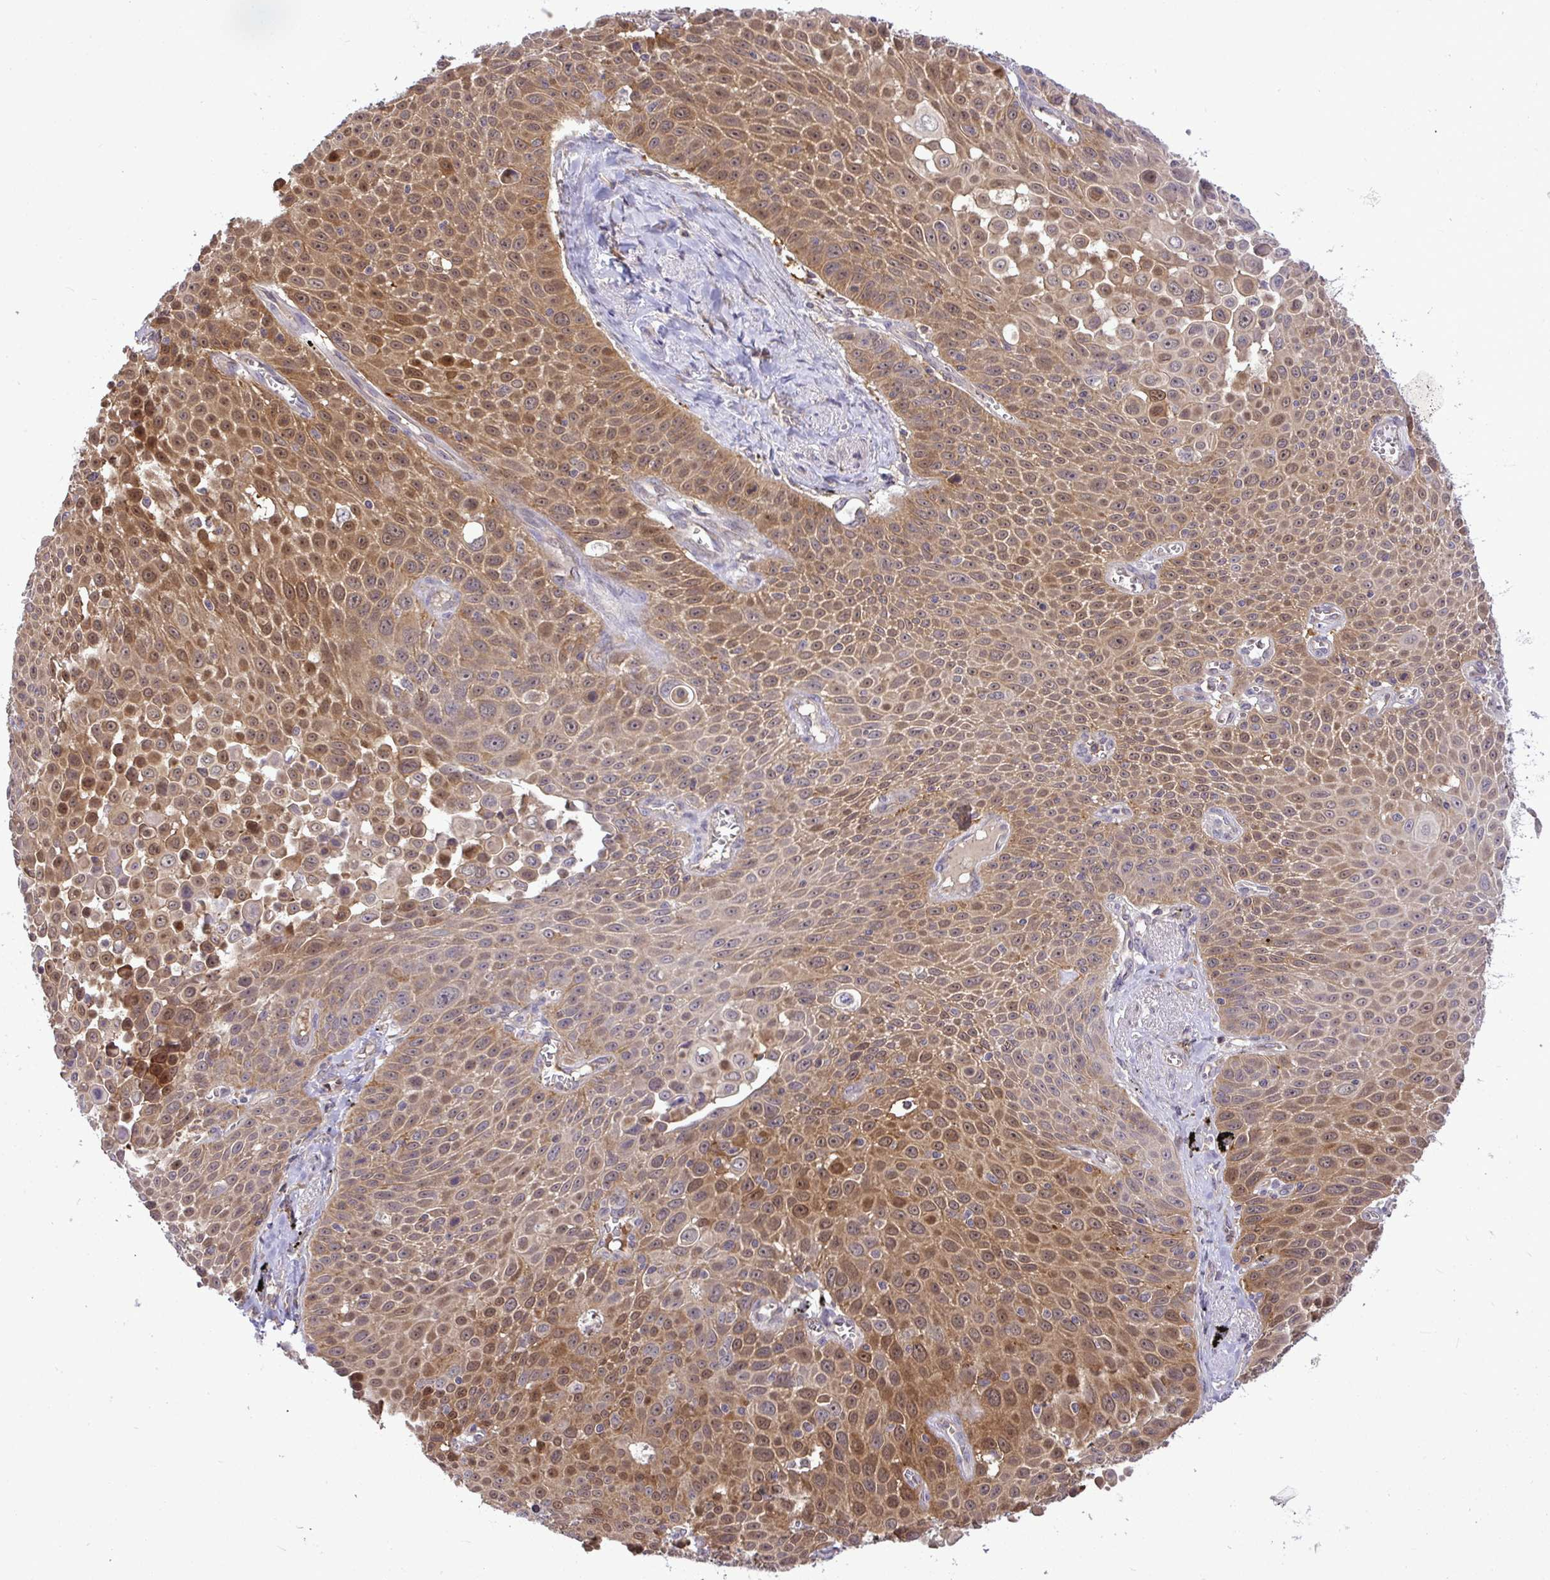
{"staining": {"intensity": "moderate", "quantity": ">75%", "location": "cytoplasmic/membranous,nuclear"}, "tissue": "lung cancer", "cell_type": "Tumor cells", "image_type": "cancer", "snomed": [{"axis": "morphology", "description": "Squamous cell carcinoma, NOS"}, {"axis": "morphology", "description": "Squamous cell carcinoma, metastatic, NOS"}, {"axis": "topography", "description": "Lymph node"}, {"axis": "topography", "description": "Lung"}], "caption": "Human lung cancer (squamous cell carcinoma) stained for a protein (brown) displays moderate cytoplasmic/membranous and nuclear positive positivity in about >75% of tumor cells.", "gene": "SLC9A6", "patient": {"sex": "female", "age": 62}}